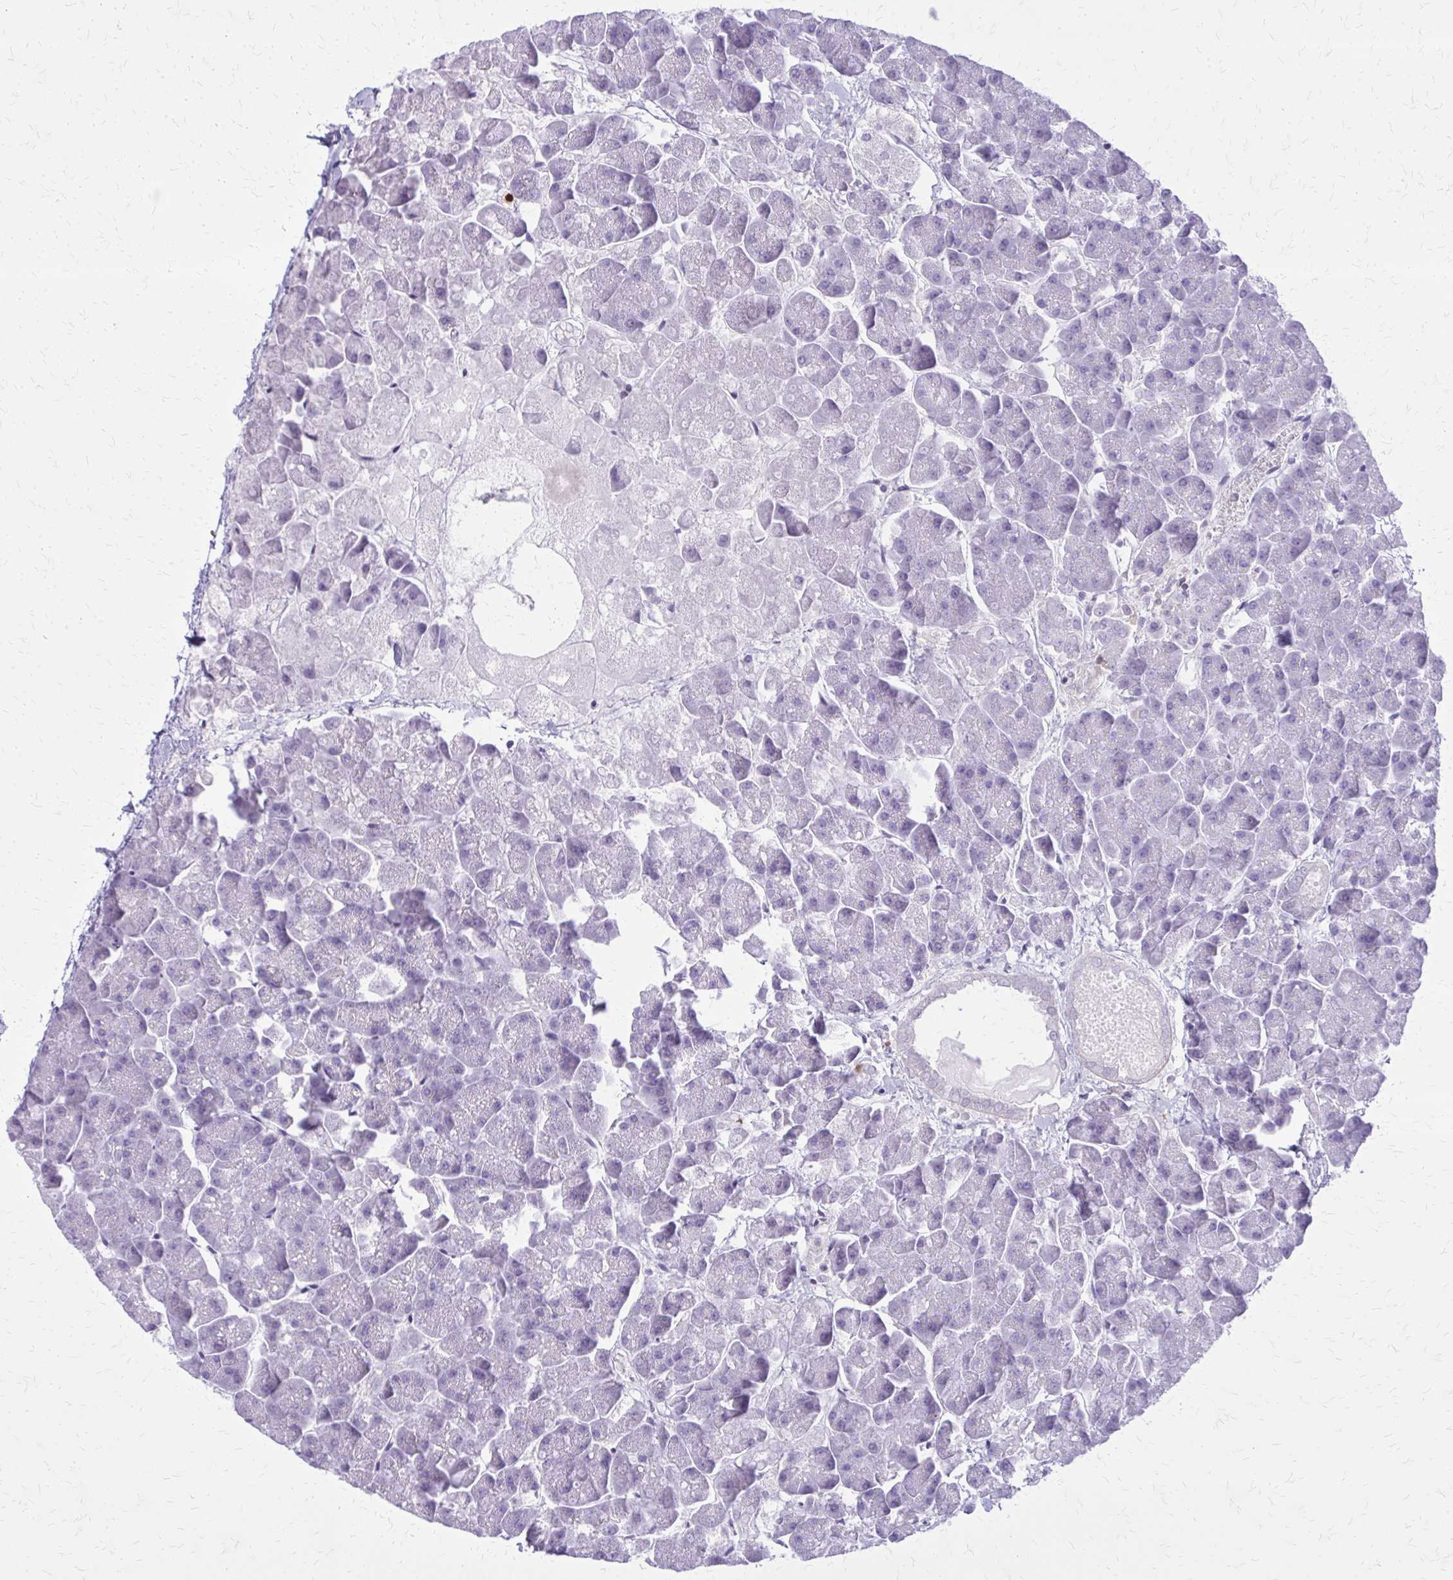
{"staining": {"intensity": "negative", "quantity": "none", "location": "none"}, "tissue": "pancreas", "cell_type": "Exocrine glandular cells", "image_type": "normal", "snomed": [{"axis": "morphology", "description": "Normal tissue, NOS"}, {"axis": "topography", "description": "Pancreas"}, {"axis": "topography", "description": "Peripheral nerve tissue"}], "caption": "Exocrine glandular cells show no significant protein staining in unremarkable pancreas.", "gene": "GLRX", "patient": {"sex": "male", "age": 54}}